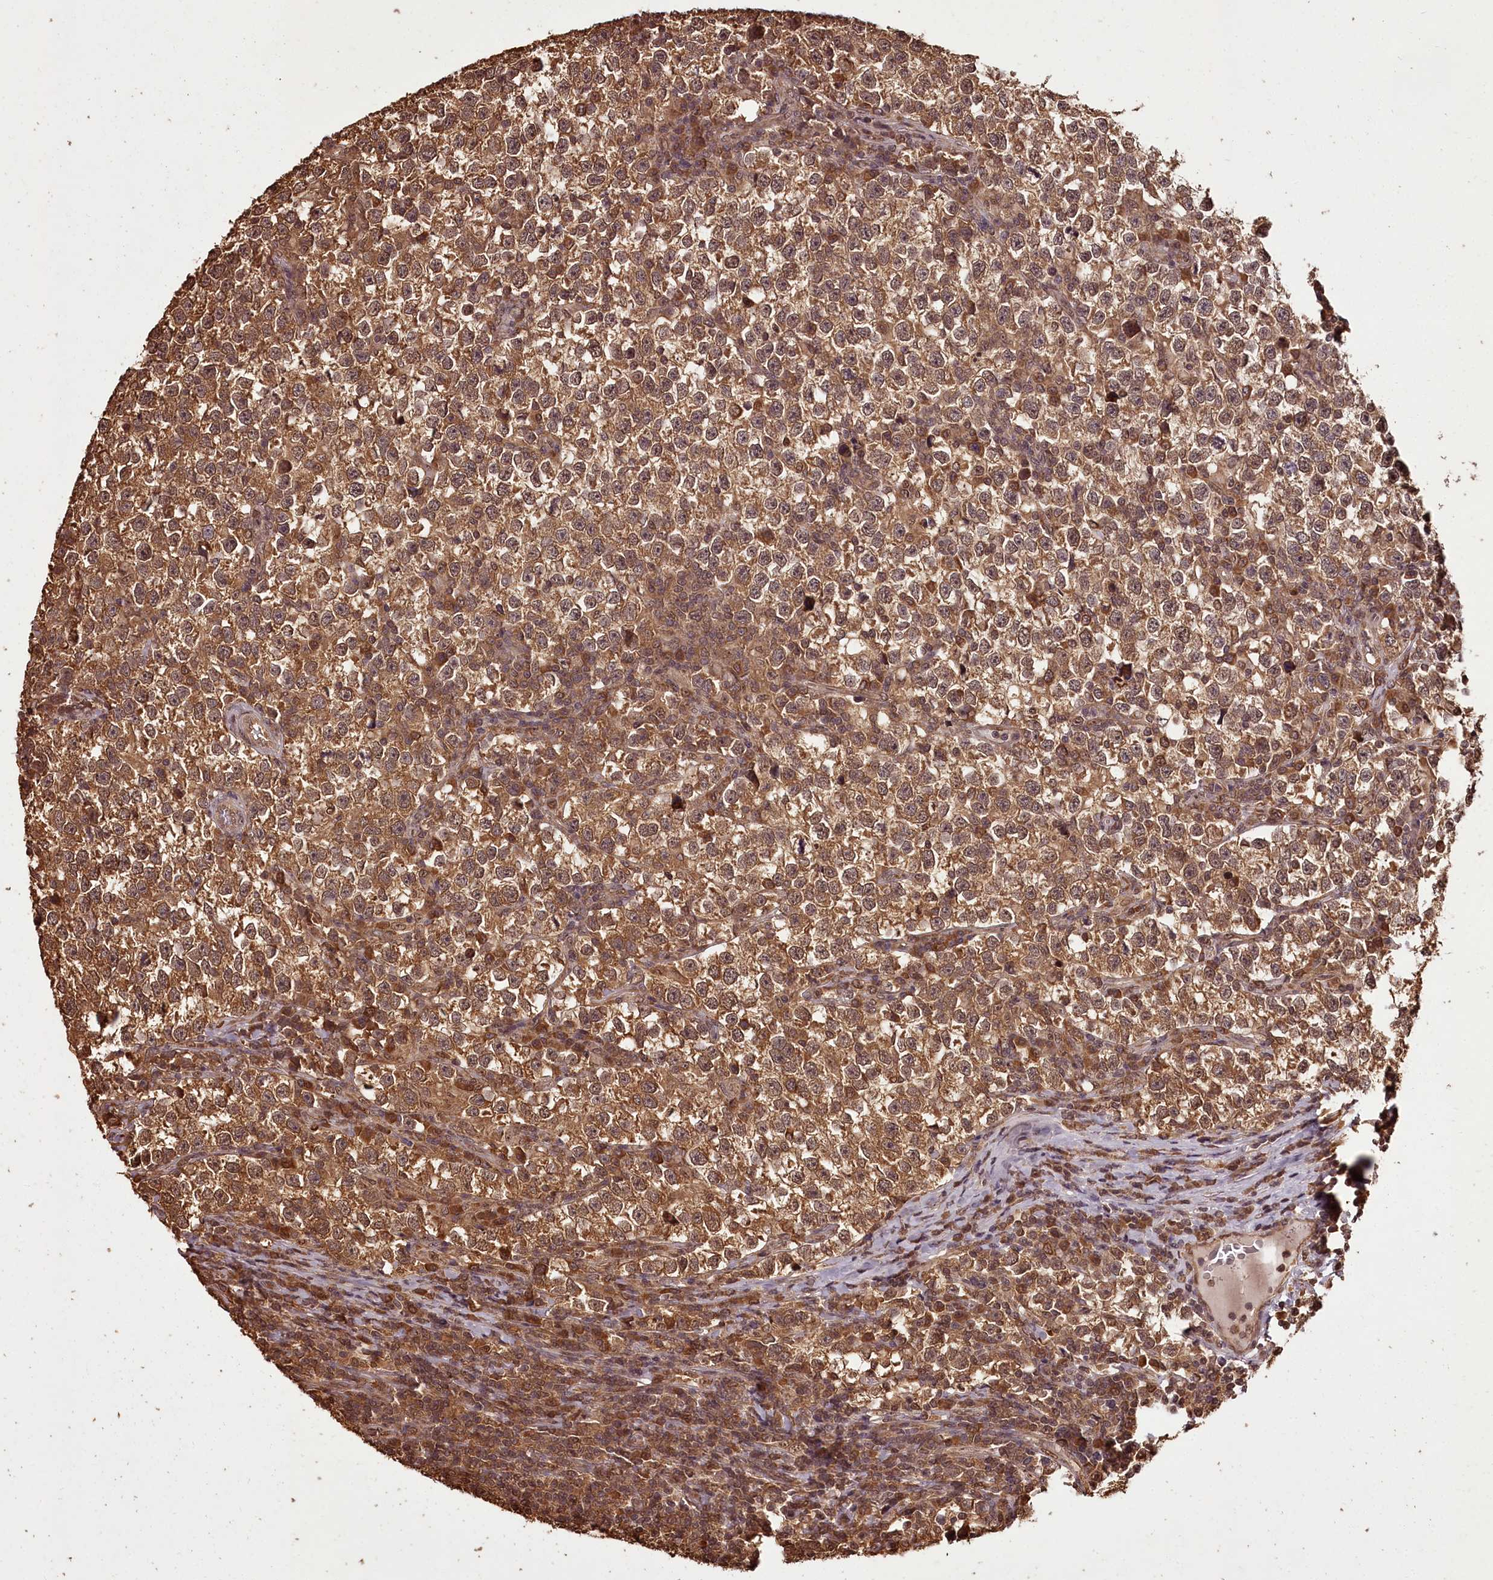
{"staining": {"intensity": "moderate", "quantity": ">75%", "location": "cytoplasmic/membranous"}, "tissue": "testis cancer", "cell_type": "Tumor cells", "image_type": "cancer", "snomed": [{"axis": "morphology", "description": "Normal tissue, NOS"}, {"axis": "morphology", "description": "Seminoma, NOS"}, {"axis": "topography", "description": "Testis"}], "caption": "The micrograph exhibits immunohistochemical staining of seminoma (testis). There is moderate cytoplasmic/membranous positivity is appreciated in approximately >75% of tumor cells.", "gene": "NPRL2", "patient": {"sex": "male", "age": 43}}